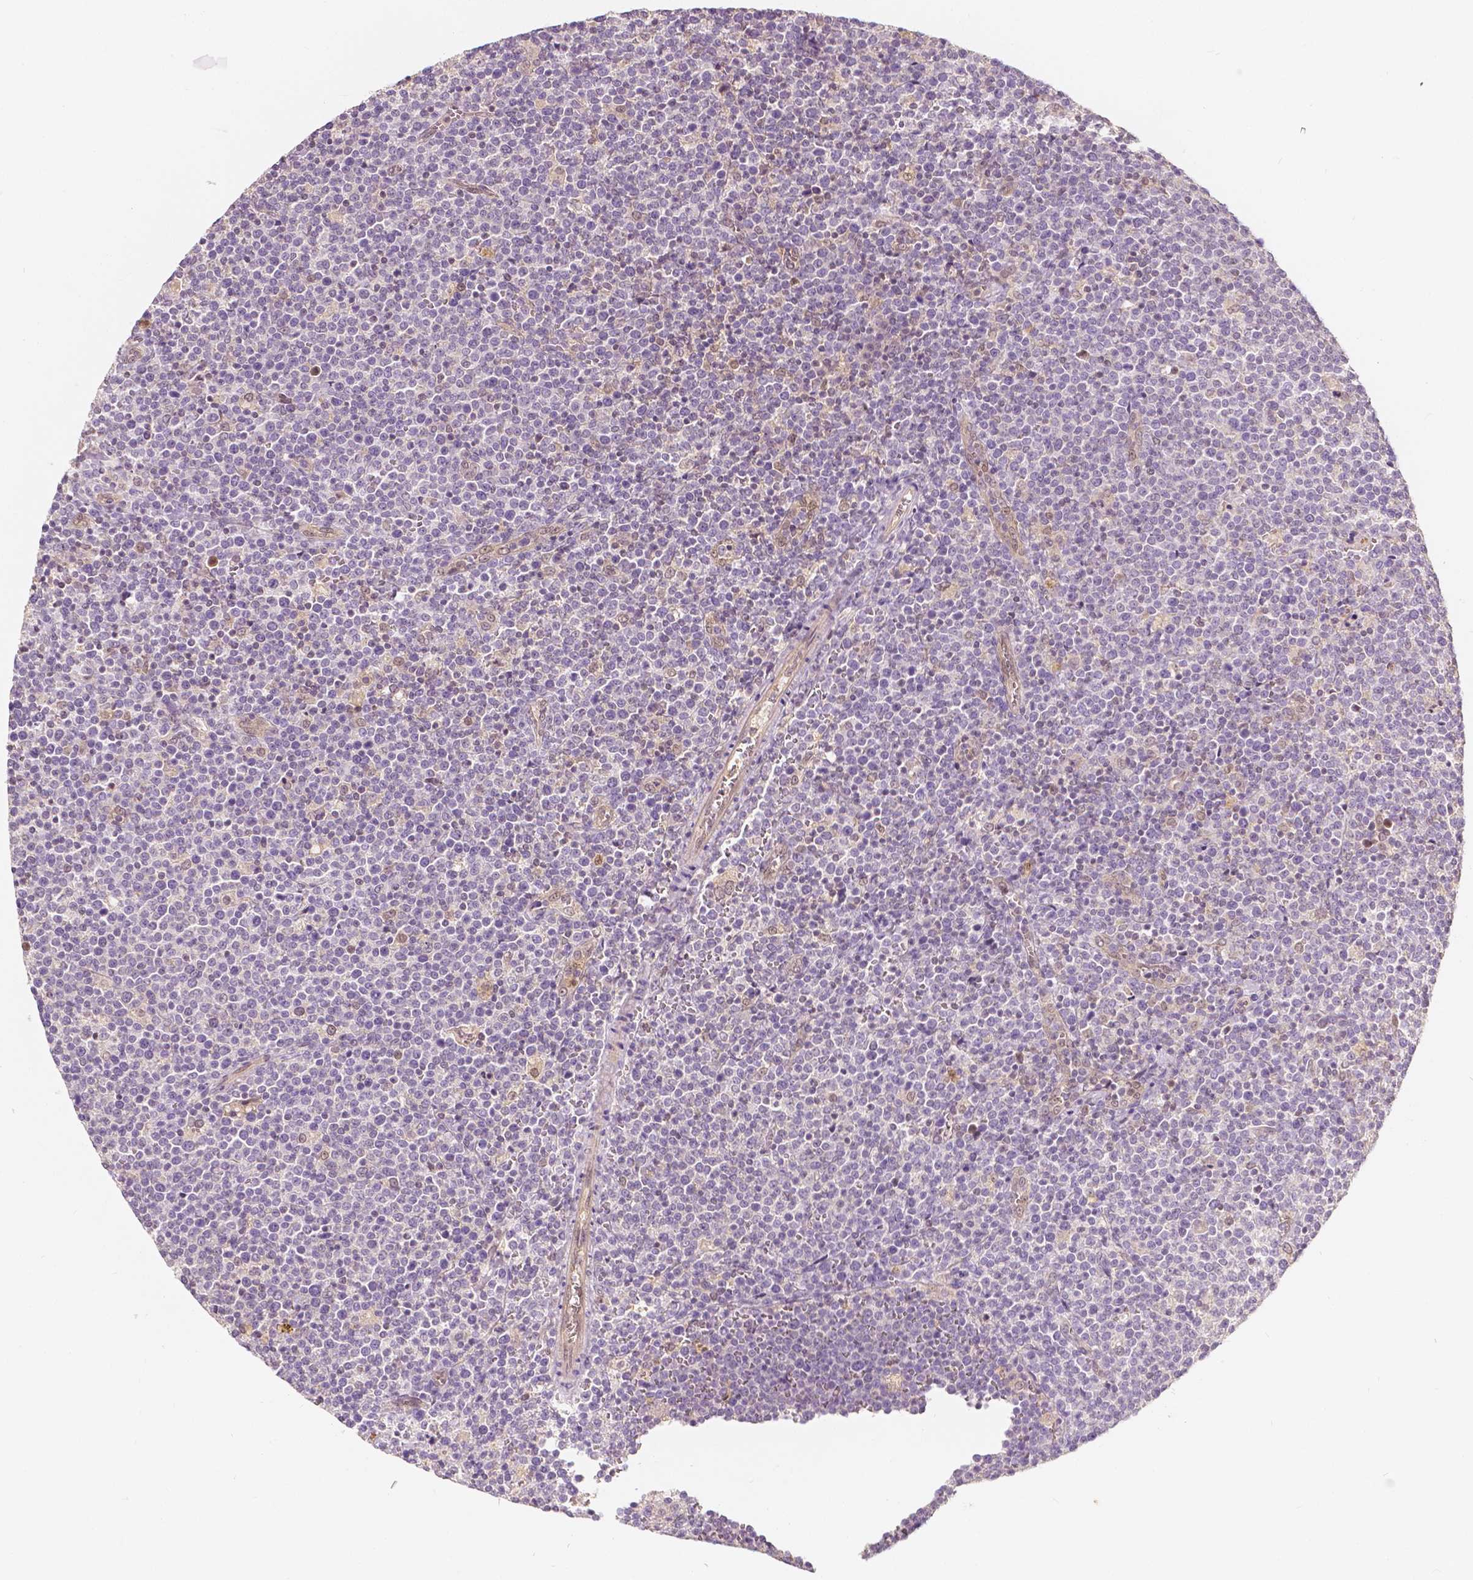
{"staining": {"intensity": "negative", "quantity": "none", "location": "none"}, "tissue": "lymphoma", "cell_type": "Tumor cells", "image_type": "cancer", "snomed": [{"axis": "morphology", "description": "Malignant lymphoma, non-Hodgkin's type, High grade"}, {"axis": "topography", "description": "Lymph node"}], "caption": "This is an IHC photomicrograph of human high-grade malignant lymphoma, non-Hodgkin's type. There is no expression in tumor cells.", "gene": "NAPRT", "patient": {"sex": "male", "age": 61}}